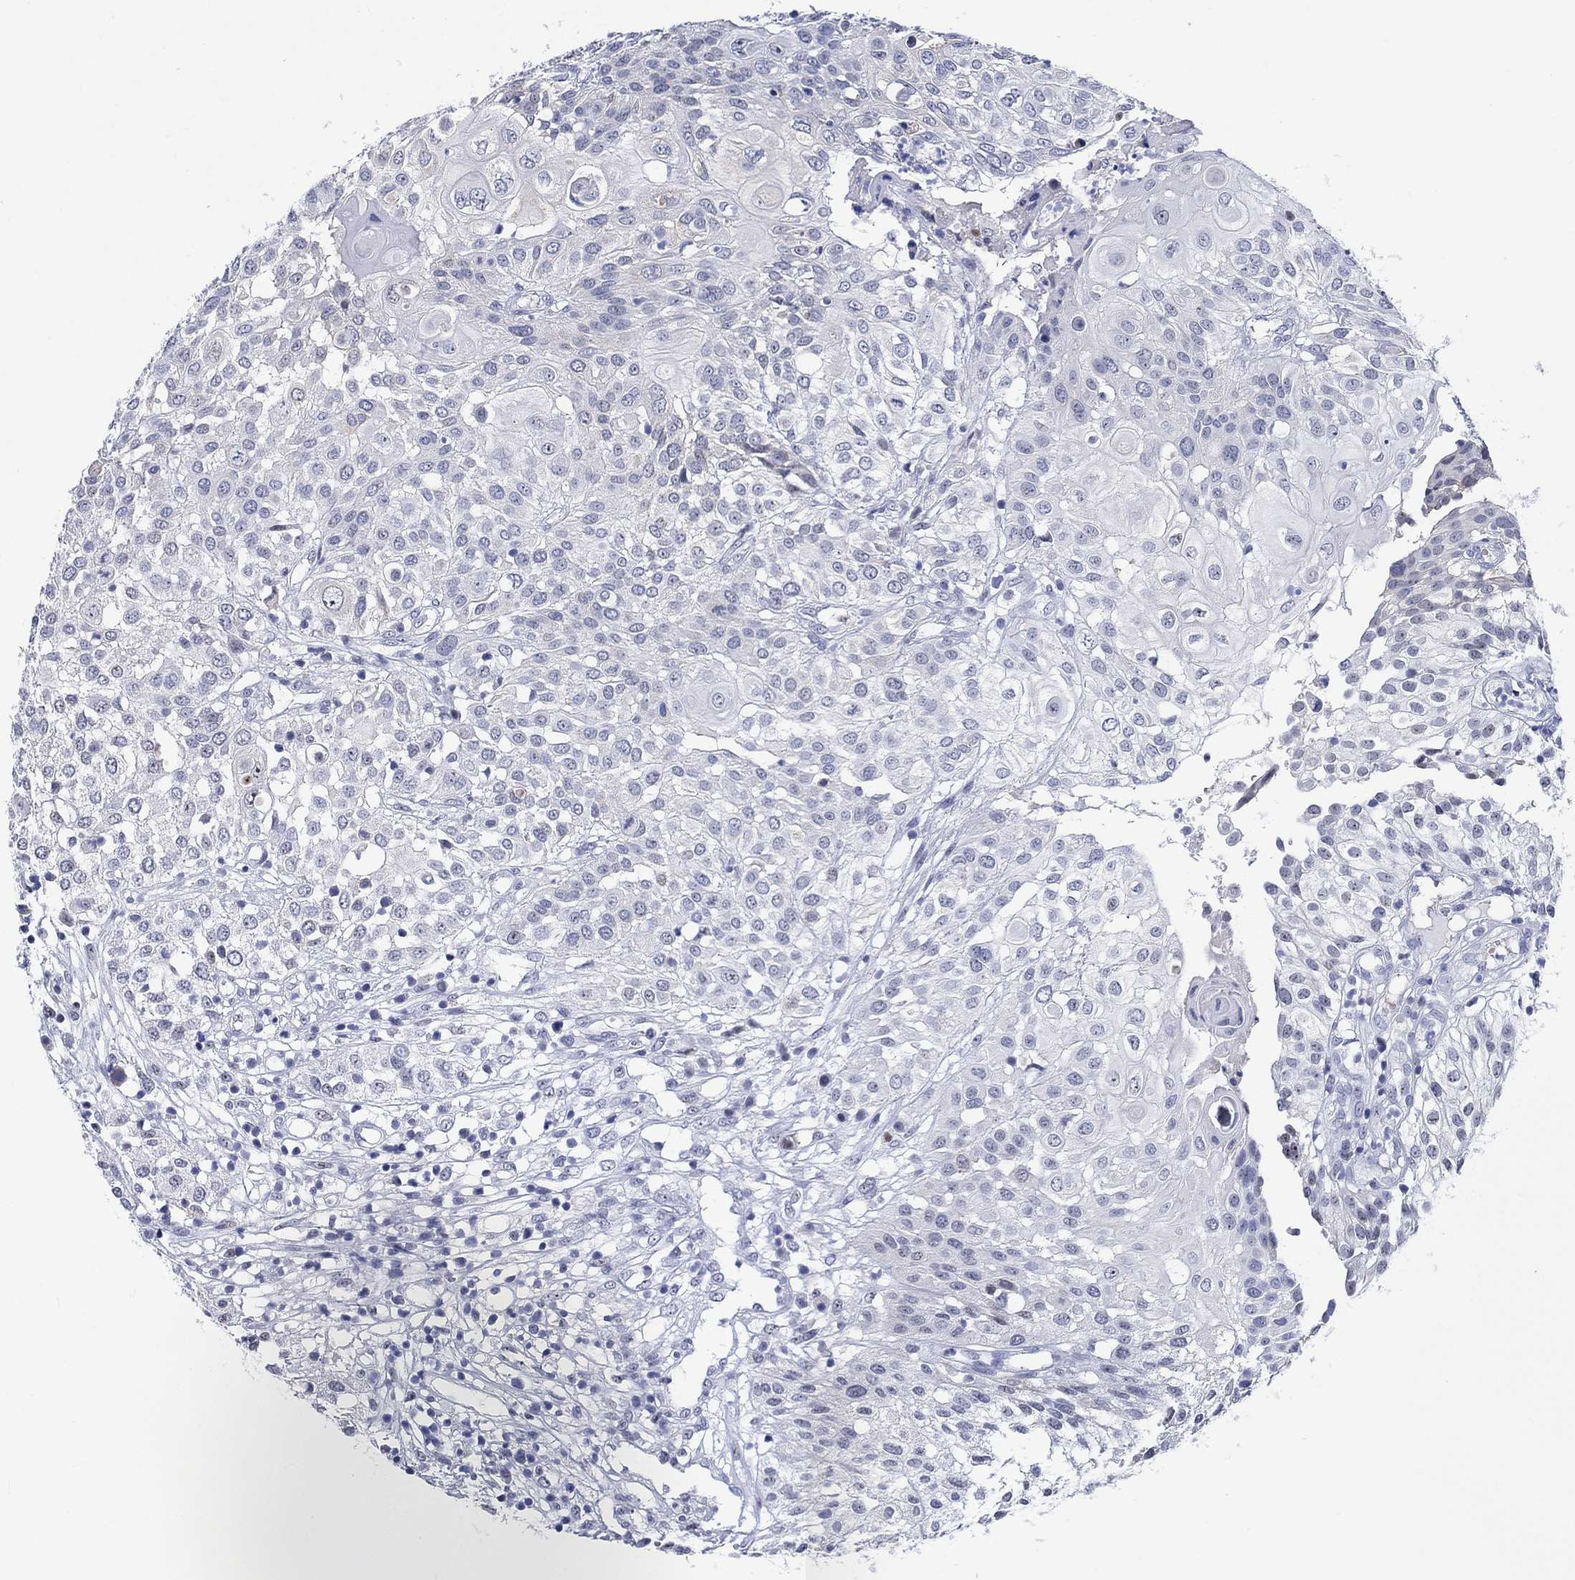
{"staining": {"intensity": "negative", "quantity": "none", "location": "none"}, "tissue": "urothelial cancer", "cell_type": "Tumor cells", "image_type": "cancer", "snomed": [{"axis": "morphology", "description": "Urothelial carcinoma, High grade"}, {"axis": "topography", "description": "Urinary bladder"}], "caption": "This photomicrograph is of urothelial carcinoma (high-grade) stained with immunohistochemistry (IHC) to label a protein in brown with the nuclei are counter-stained blue. There is no staining in tumor cells.", "gene": "ZNF446", "patient": {"sex": "female", "age": 79}}